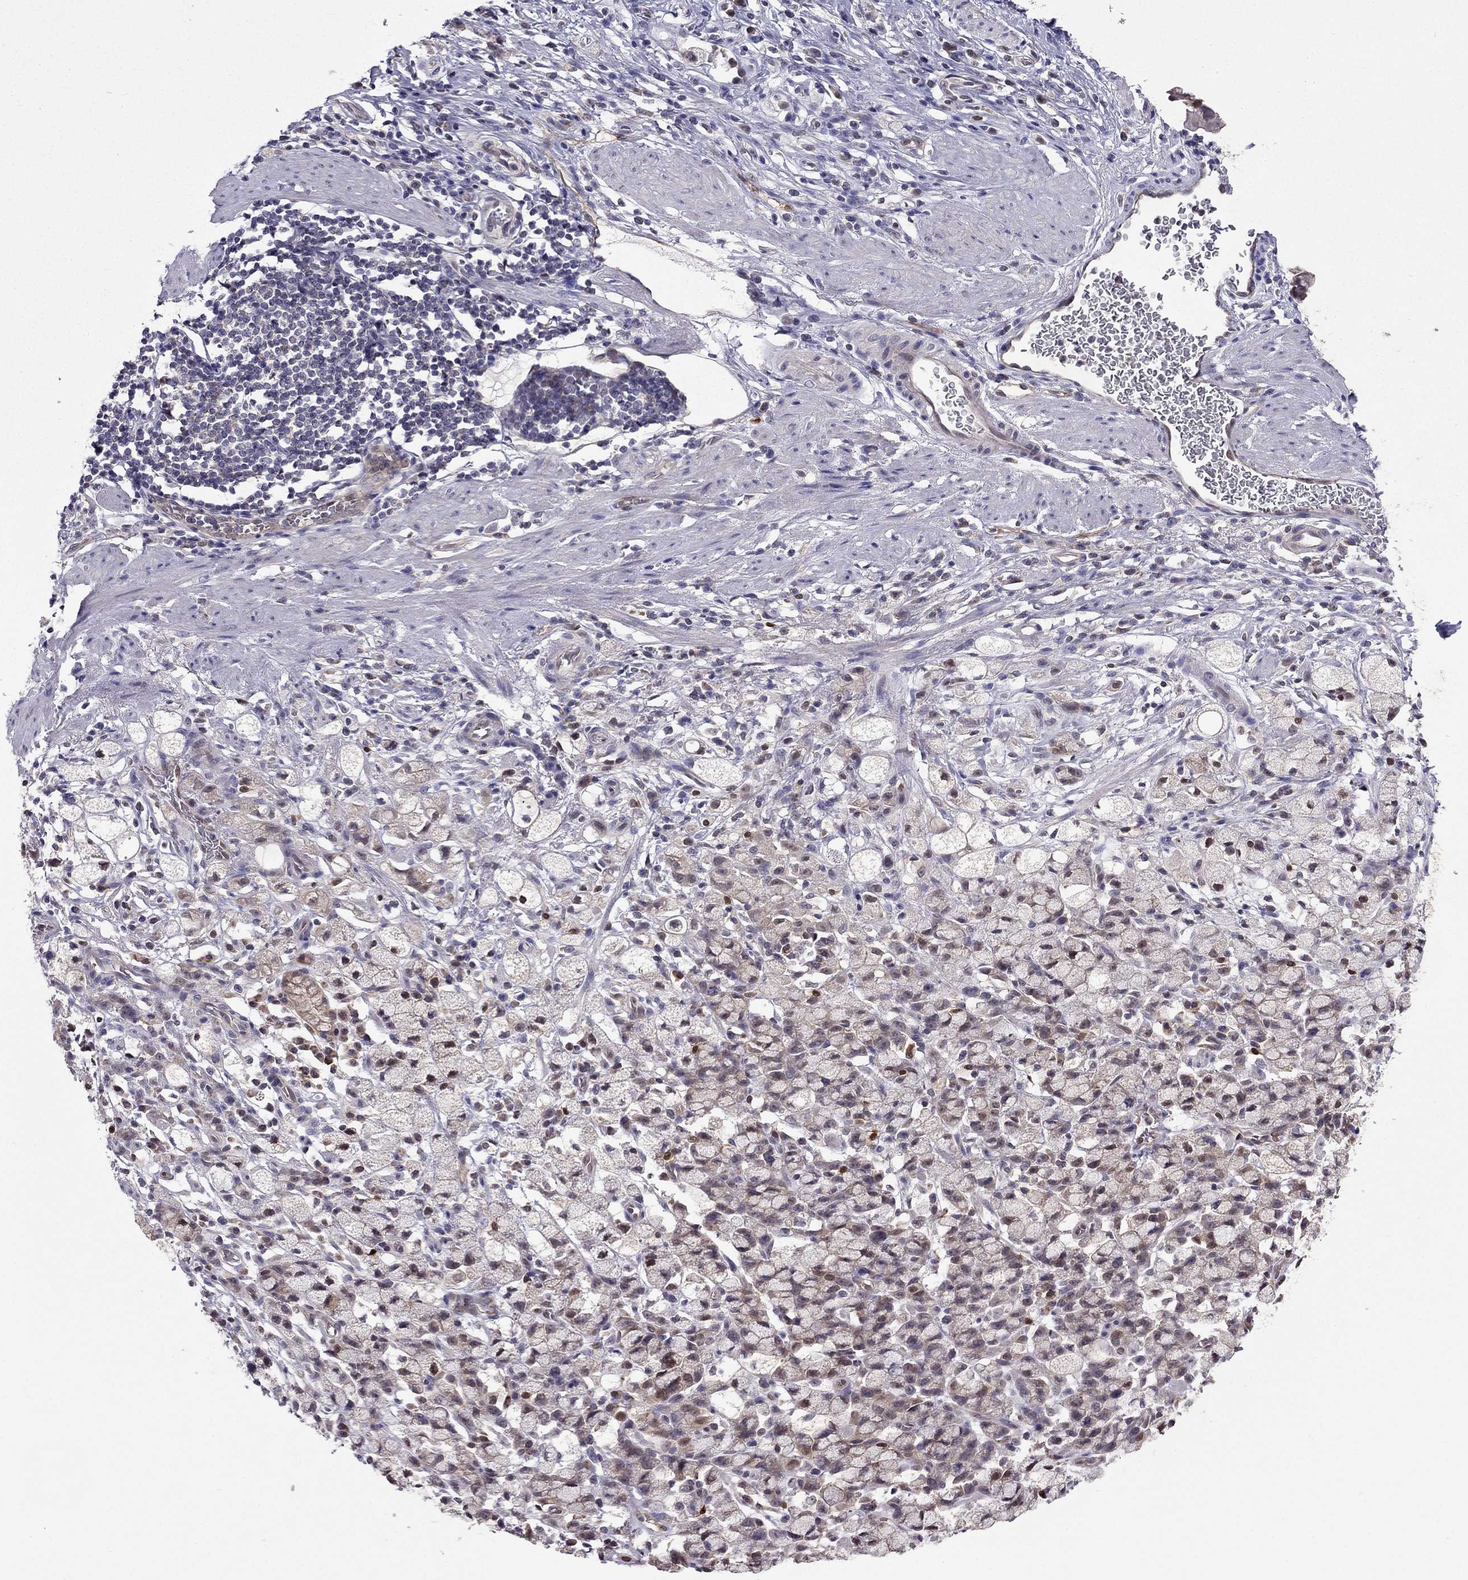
{"staining": {"intensity": "weak", "quantity": "25%-75%", "location": "cytoplasmic/membranous"}, "tissue": "stomach cancer", "cell_type": "Tumor cells", "image_type": "cancer", "snomed": [{"axis": "morphology", "description": "Adenocarcinoma, NOS"}, {"axis": "topography", "description": "Stomach"}], "caption": "An image of human stomach adenocarcinoma stained for a protein displays weak cytoplasmic/membranous brown staining in tumor cells.", "gene": "CDK5", "patient": {"sex": "male", "age": 58}}